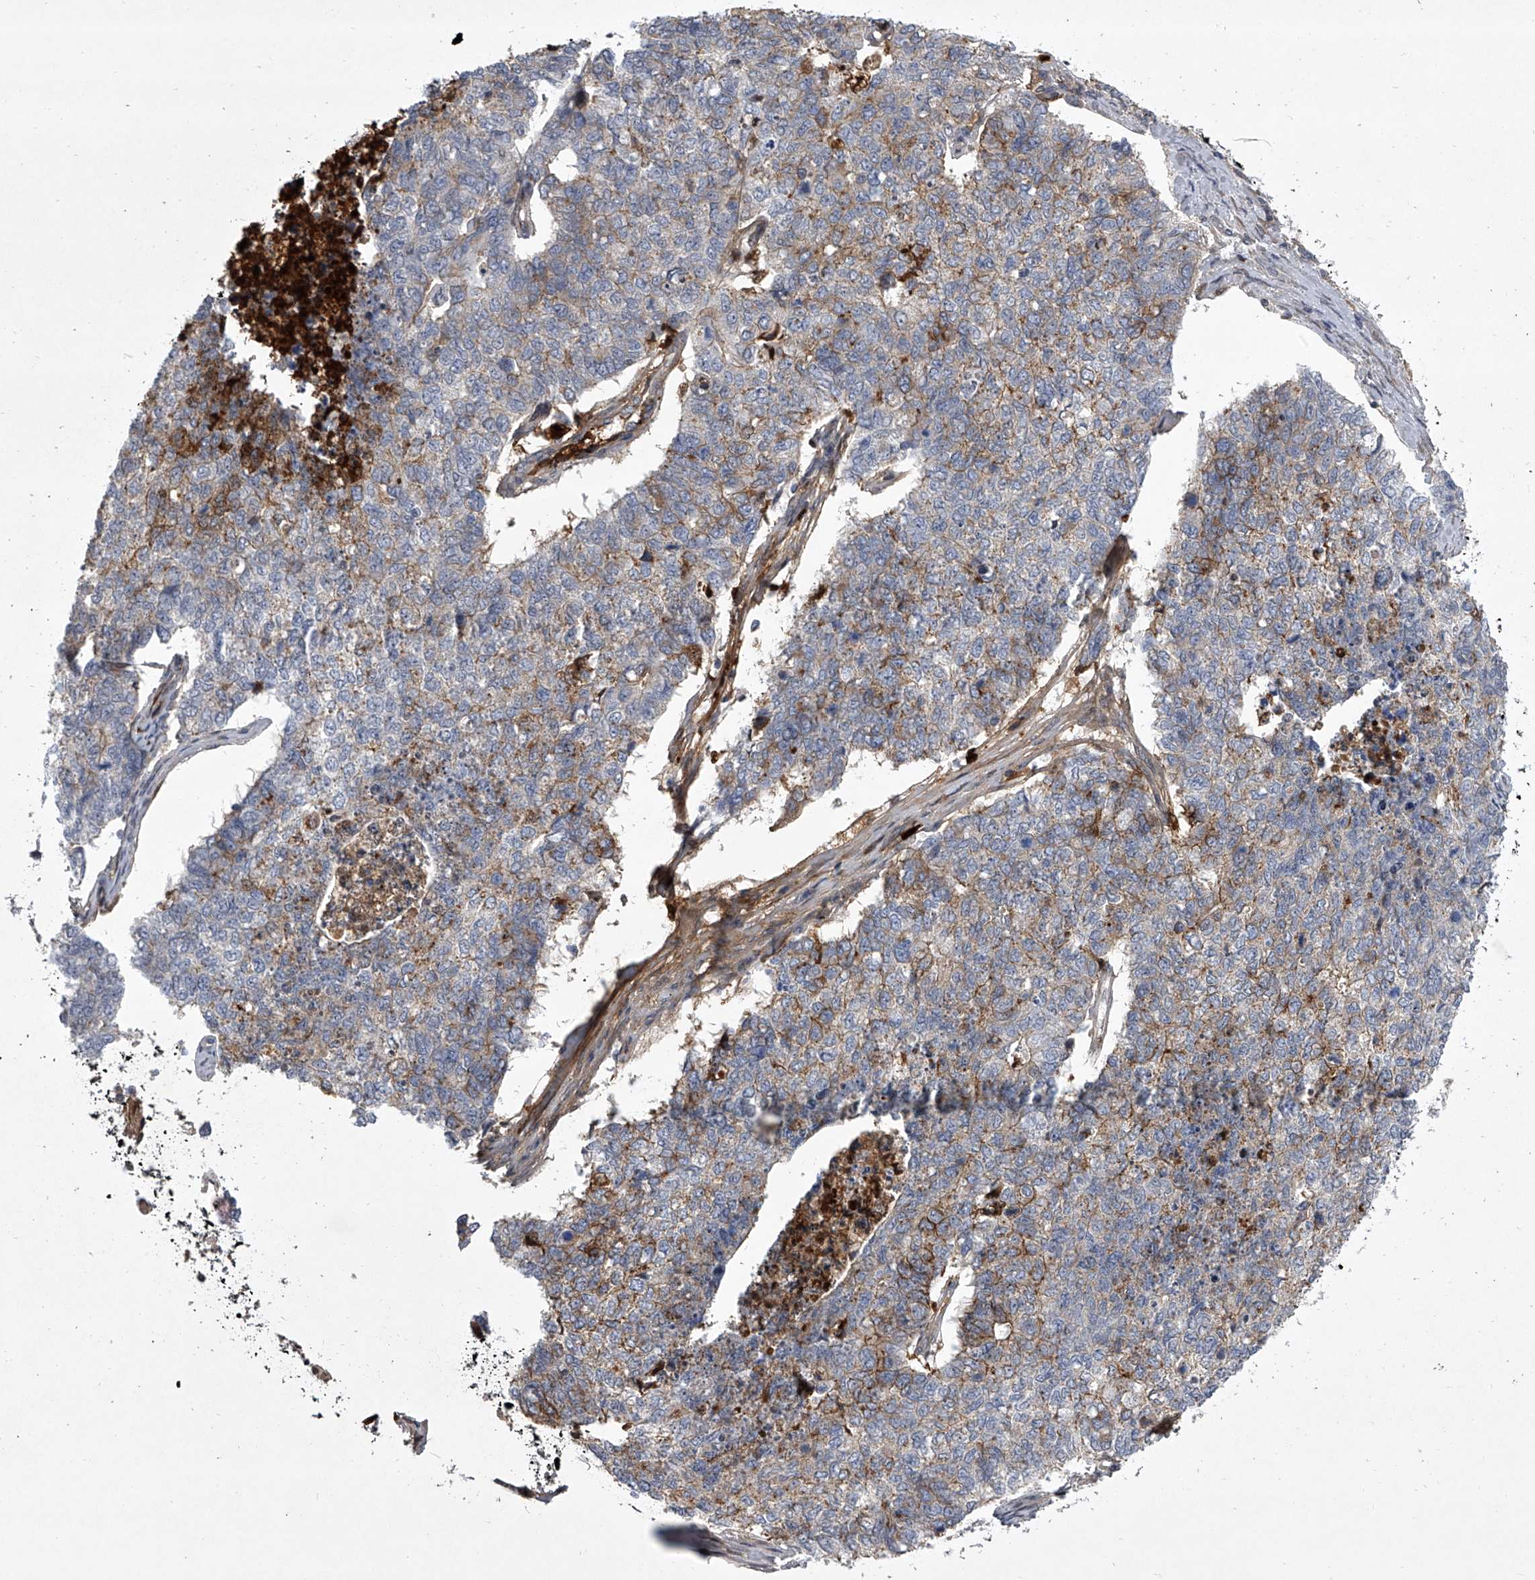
{"staining": {"intensity": "moderate", "quantity": "<25%", "location": "cytoplasmic/membranous"}, "tissue": "cervical cancer", "cell_type": "Tumor cells", "image_type": "cancer", "snomed": [{"axis": "morphology", "description": "Squamous cell carcinoma, NOS"}, {"axis": "topography", "description": "Cervix"}], "caption": "There is low levels of moderate cytoplasmic/membranous expression in tumor cells of cervical cancer, as demonstrated by immunohistochemical staining (brown color).", "gene": "HEATR6", "patient": {"sex": "female", "age": 63}}